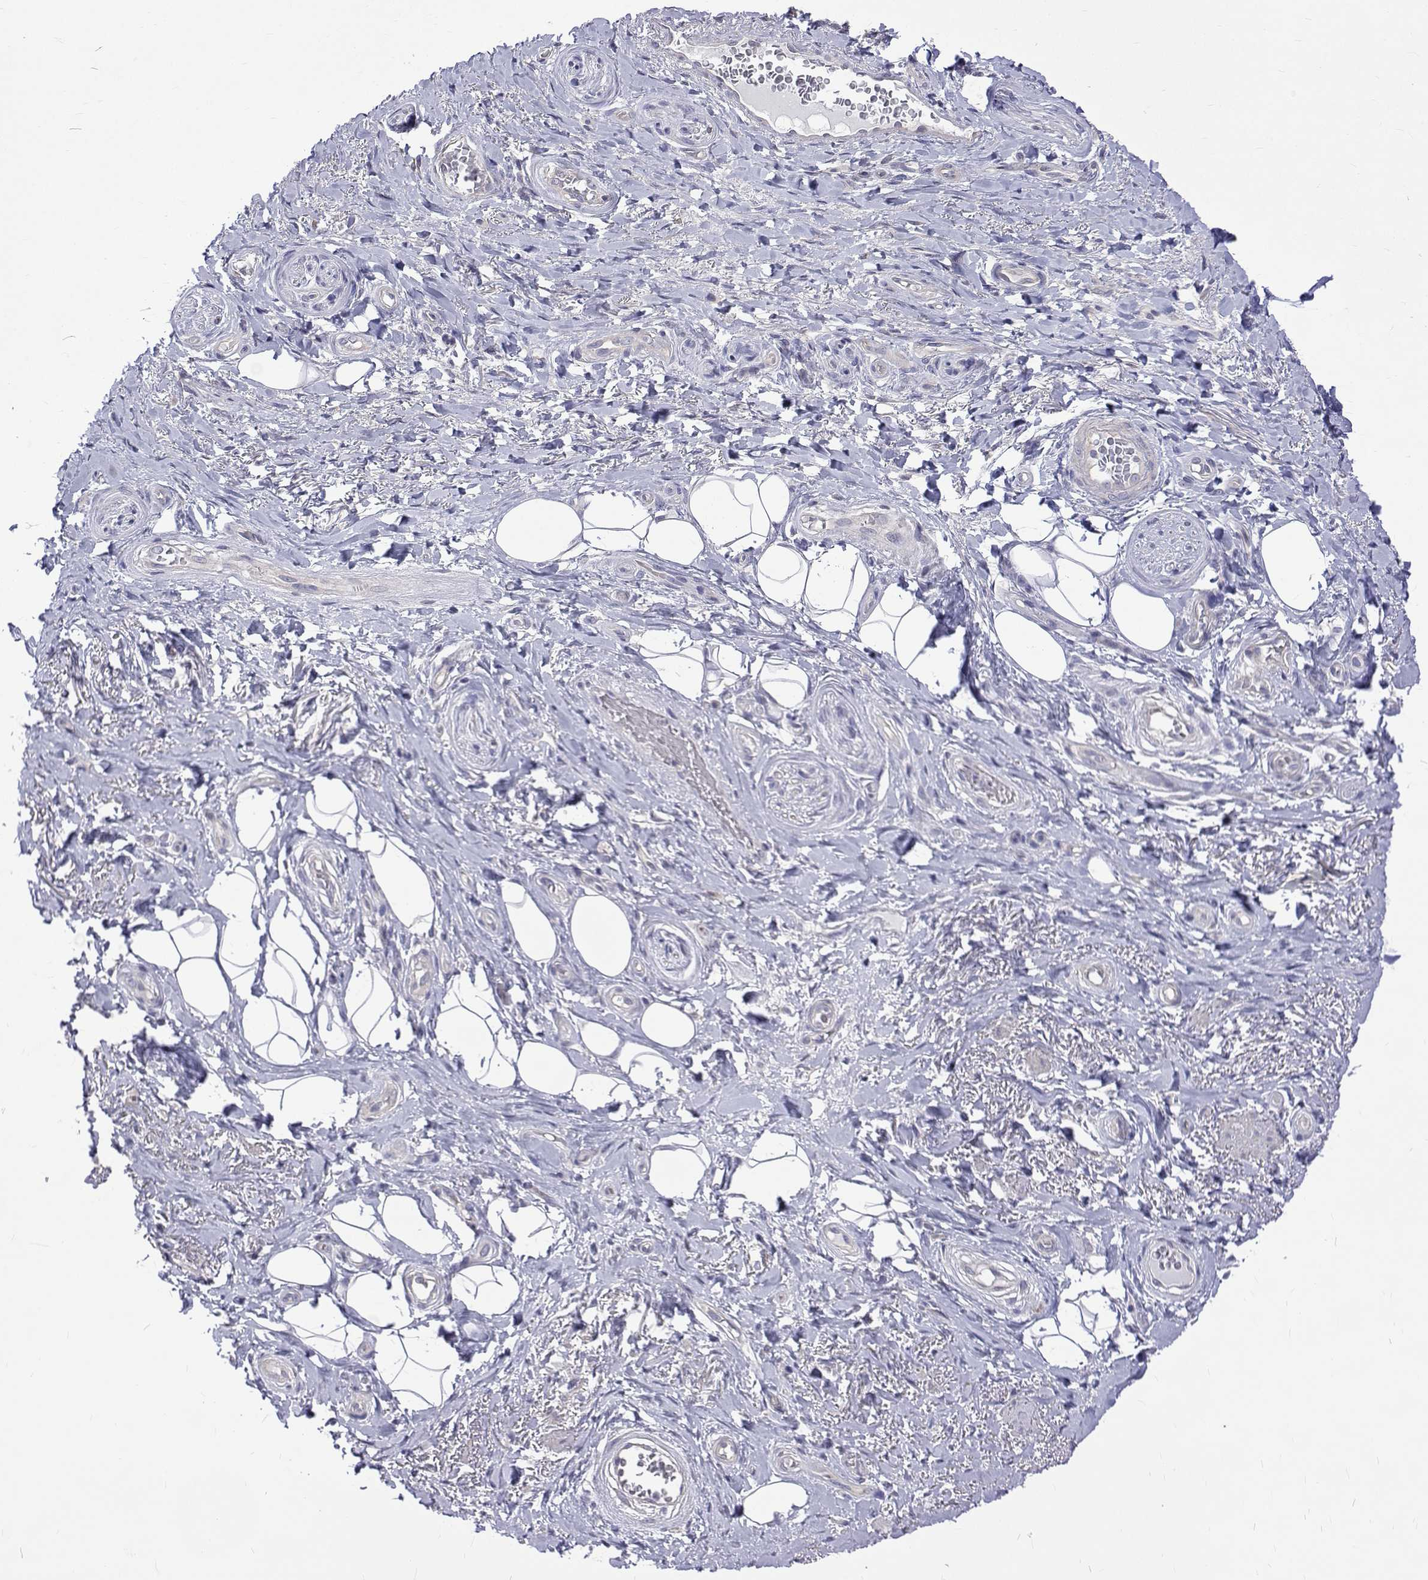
{"staining": {"intensity": "negative", "quantity": "none", "location": "none"}, "tissue": "adipose tissue", "cell_type": "Adipocytes", "image_type": "normal", "snomed": [{"axis": "morphology", "description": "Normal tissue, NOS"}, {"axis": "topography", "description": "Anal"}, {"axis": "topography", "description": "Peripheral nerve tissue"}], "caption": "An immunohistochemistry micrograph of unremarkable adipose tissue is shown. There is no staining in adipocytes of adipose tissue. (Immunohistochemistry, brightfield microscopy, high magnification).", "gene": "PADI1", "patient": {"sex": "male", "age": 53}}